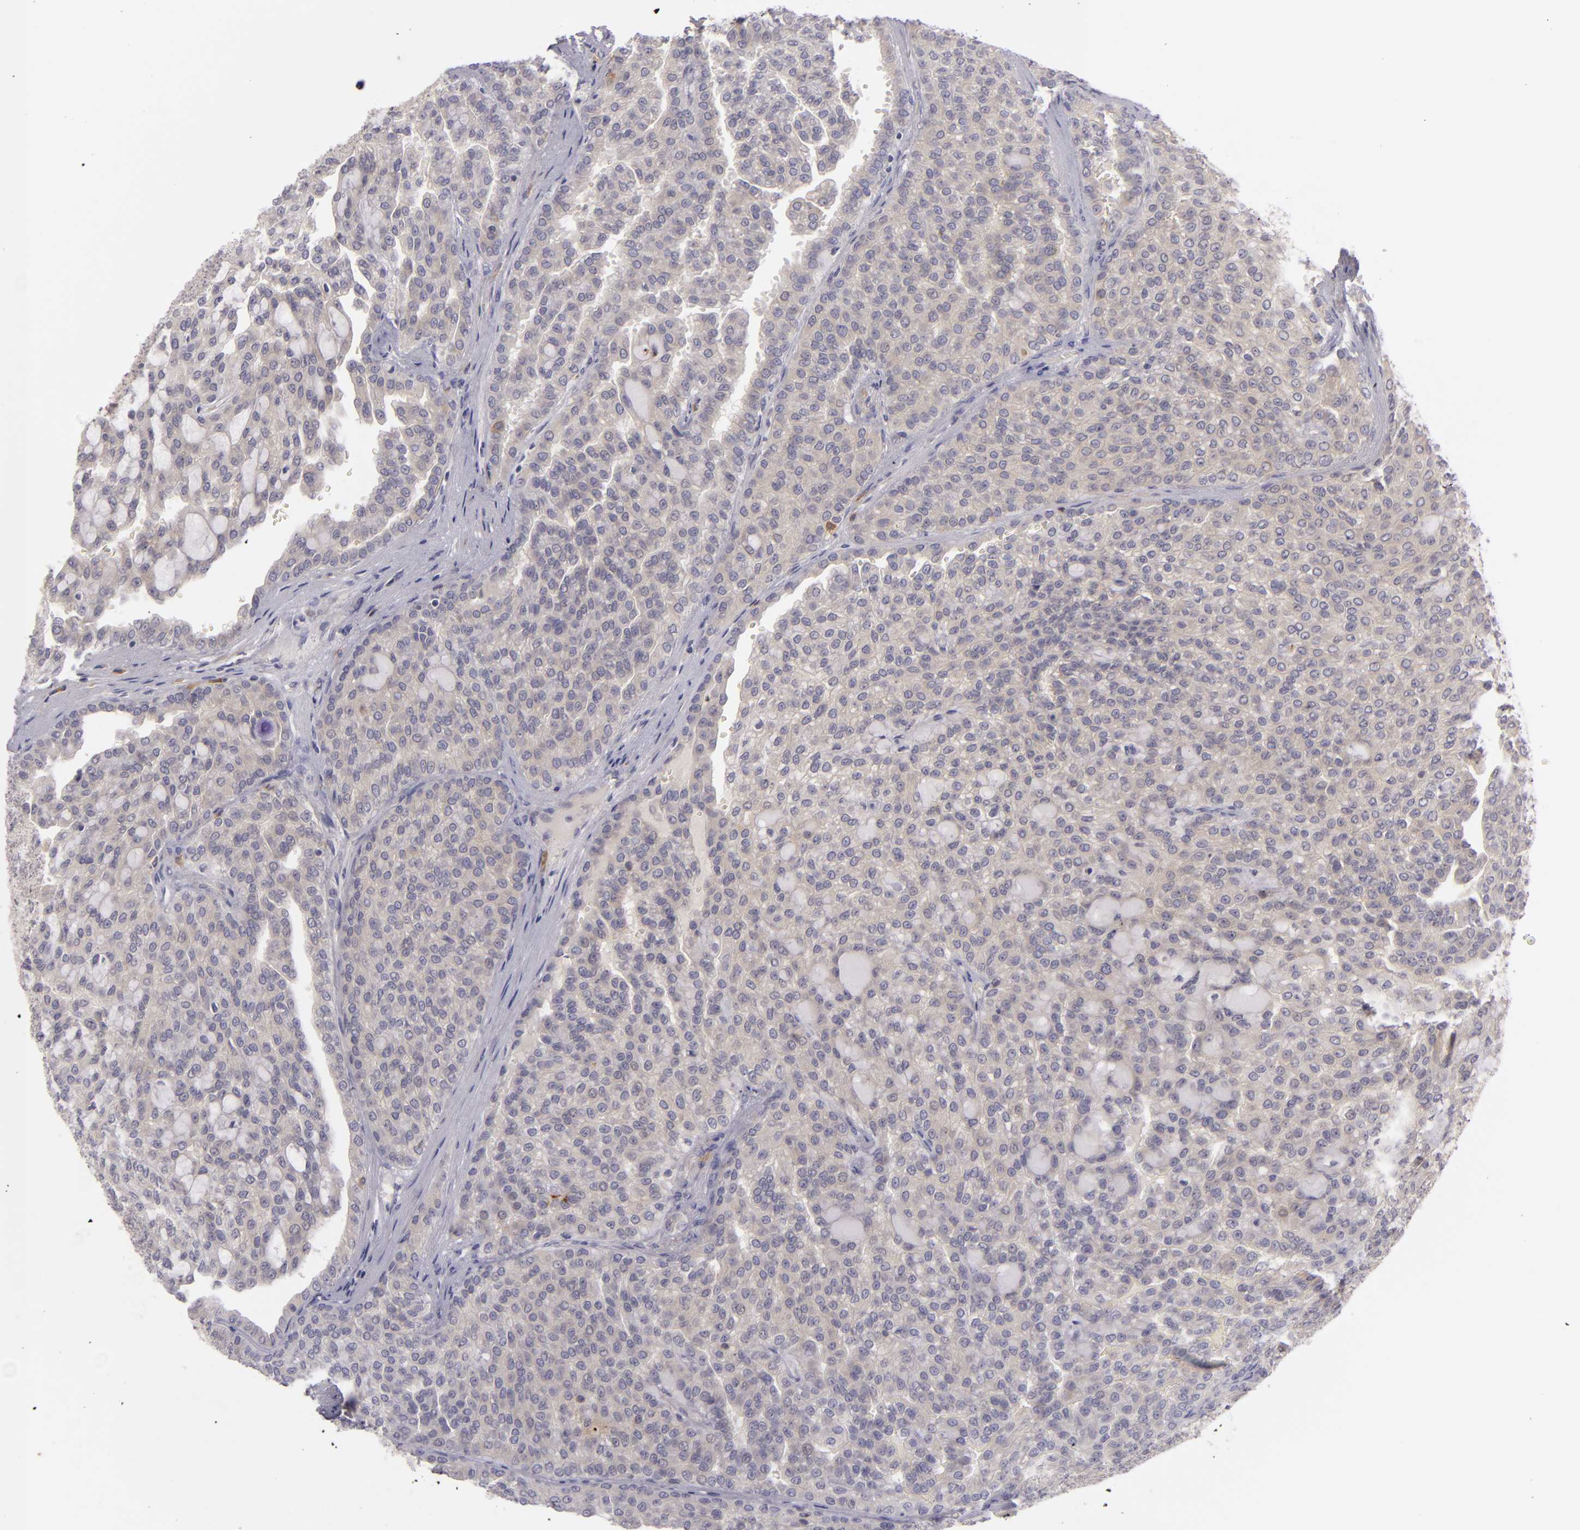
{"staining": {"intensity": "negative", "quantity": "none", "location": "none"}, "tissue": "renal cancer", "cell_type": "Tumor cells", "image_type": "cancer", "snomed": [{"axis": "morphology", "description": "Adenocarcinoma, NOS"}, {"axis": "topography", "description": "Kidney"}], "caption": "A high-resolution image shows immunohistochemistry (IHC) staining of renal cancer, which shows no significant staining in tumor cells. (Brightfield microscopy of DAB immunohistochemistry (IHC) at high magnification).", "gene": "CD83", "patient": {"sex": "male", "age": 63}}